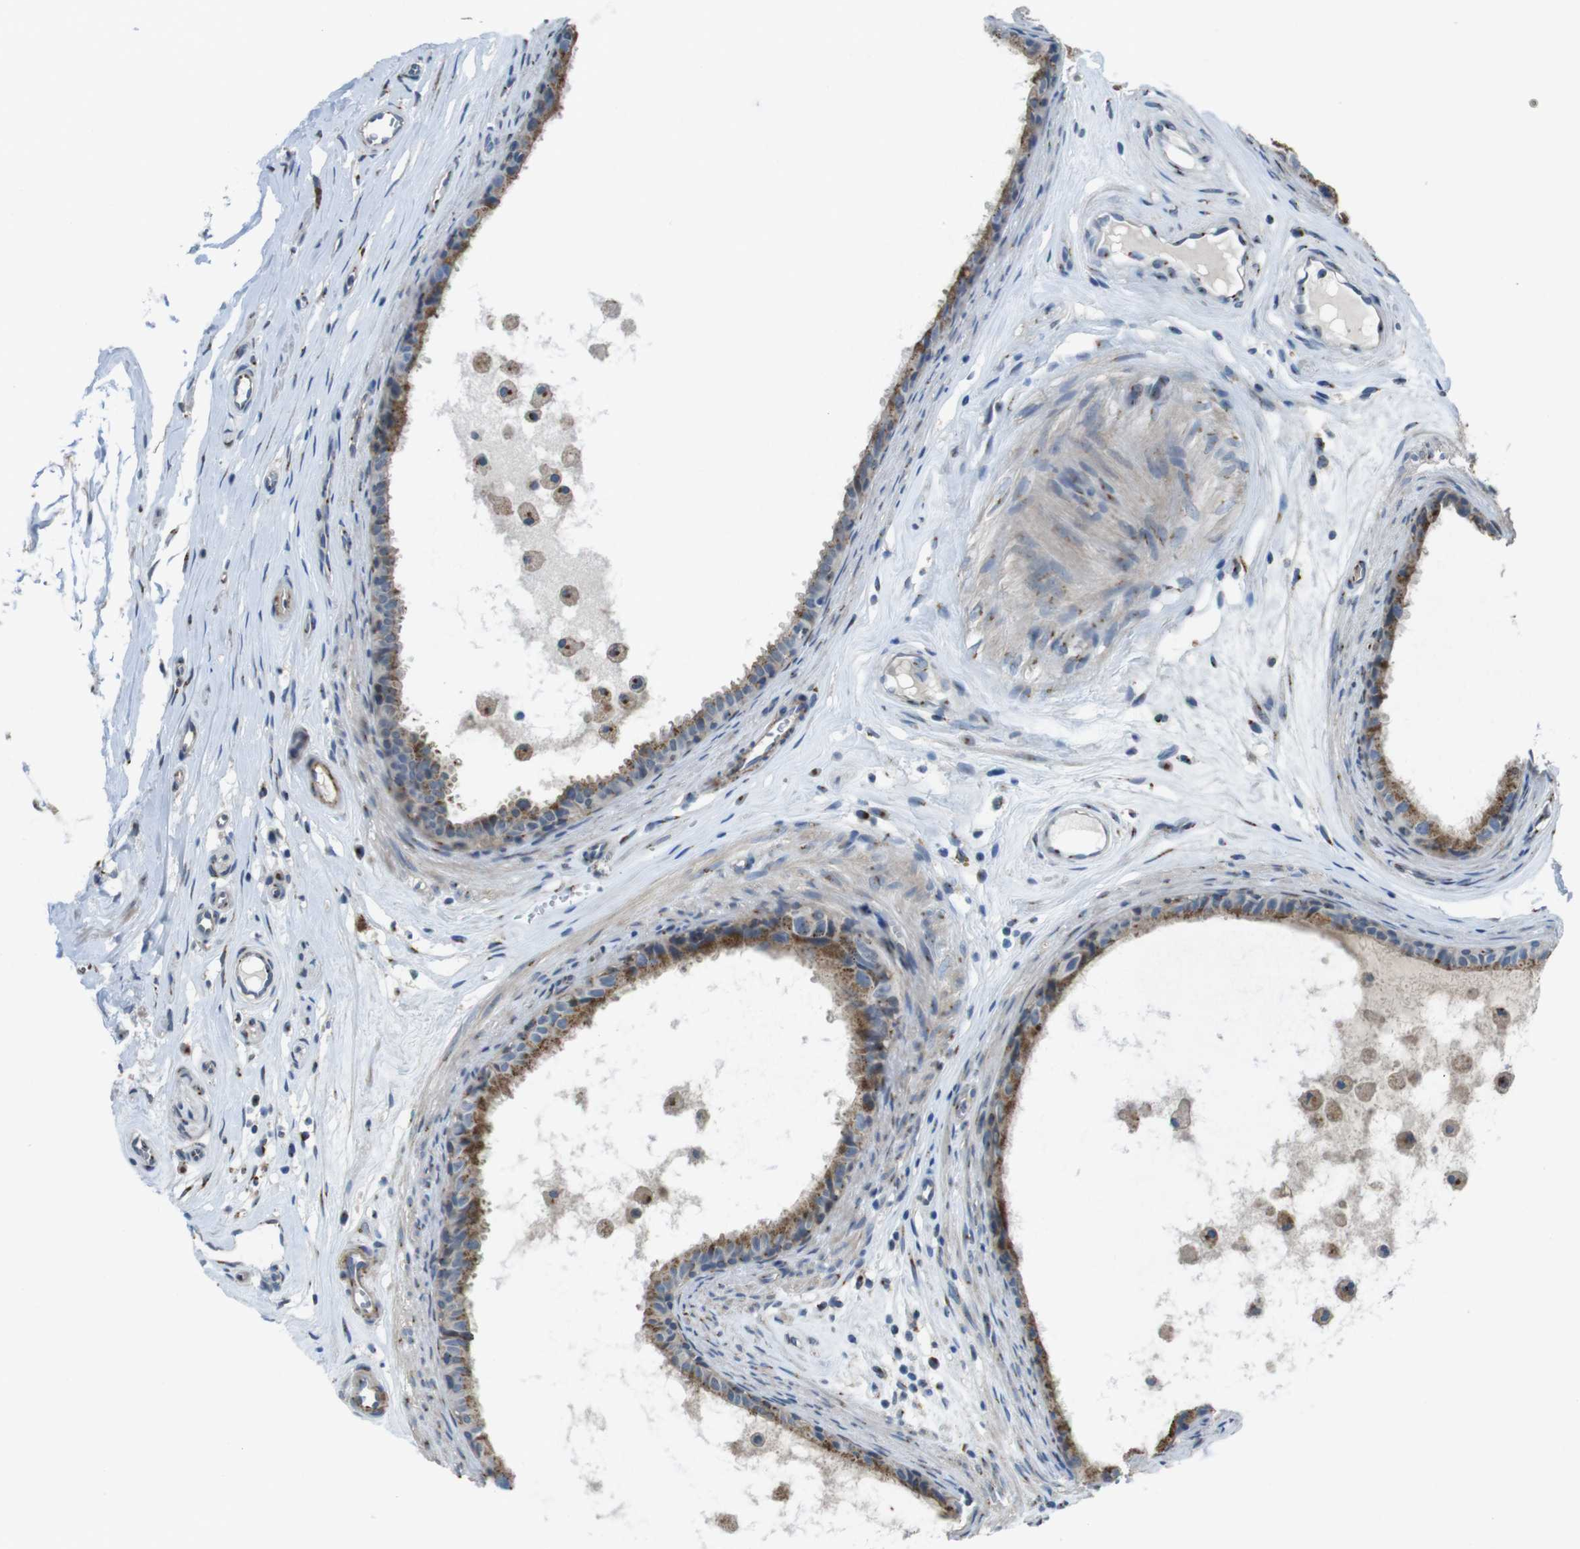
{"staining": {"intensity": "moderate", "quantity": ">75%", "location": "cytoplasmic/membranous"}, "tissue": "epididymis", "cell_type": "Glandular cells", "image_type": "normal", "snomed": [{"axis": "morphology", "description": "Normal tissue, NOS"}, {"axis": "morphology", "description": "Inflammation, NOS"}, {"axis": "topography", "description": "Epididymis"}], "caption": "Epididymis stained with a brown dye reveals moderate cytoplasmic/membranous positive positivity in about >75% of glandular cells.", "gene": "RAB6A", "patient": {"sex": "male", "age": 85}}